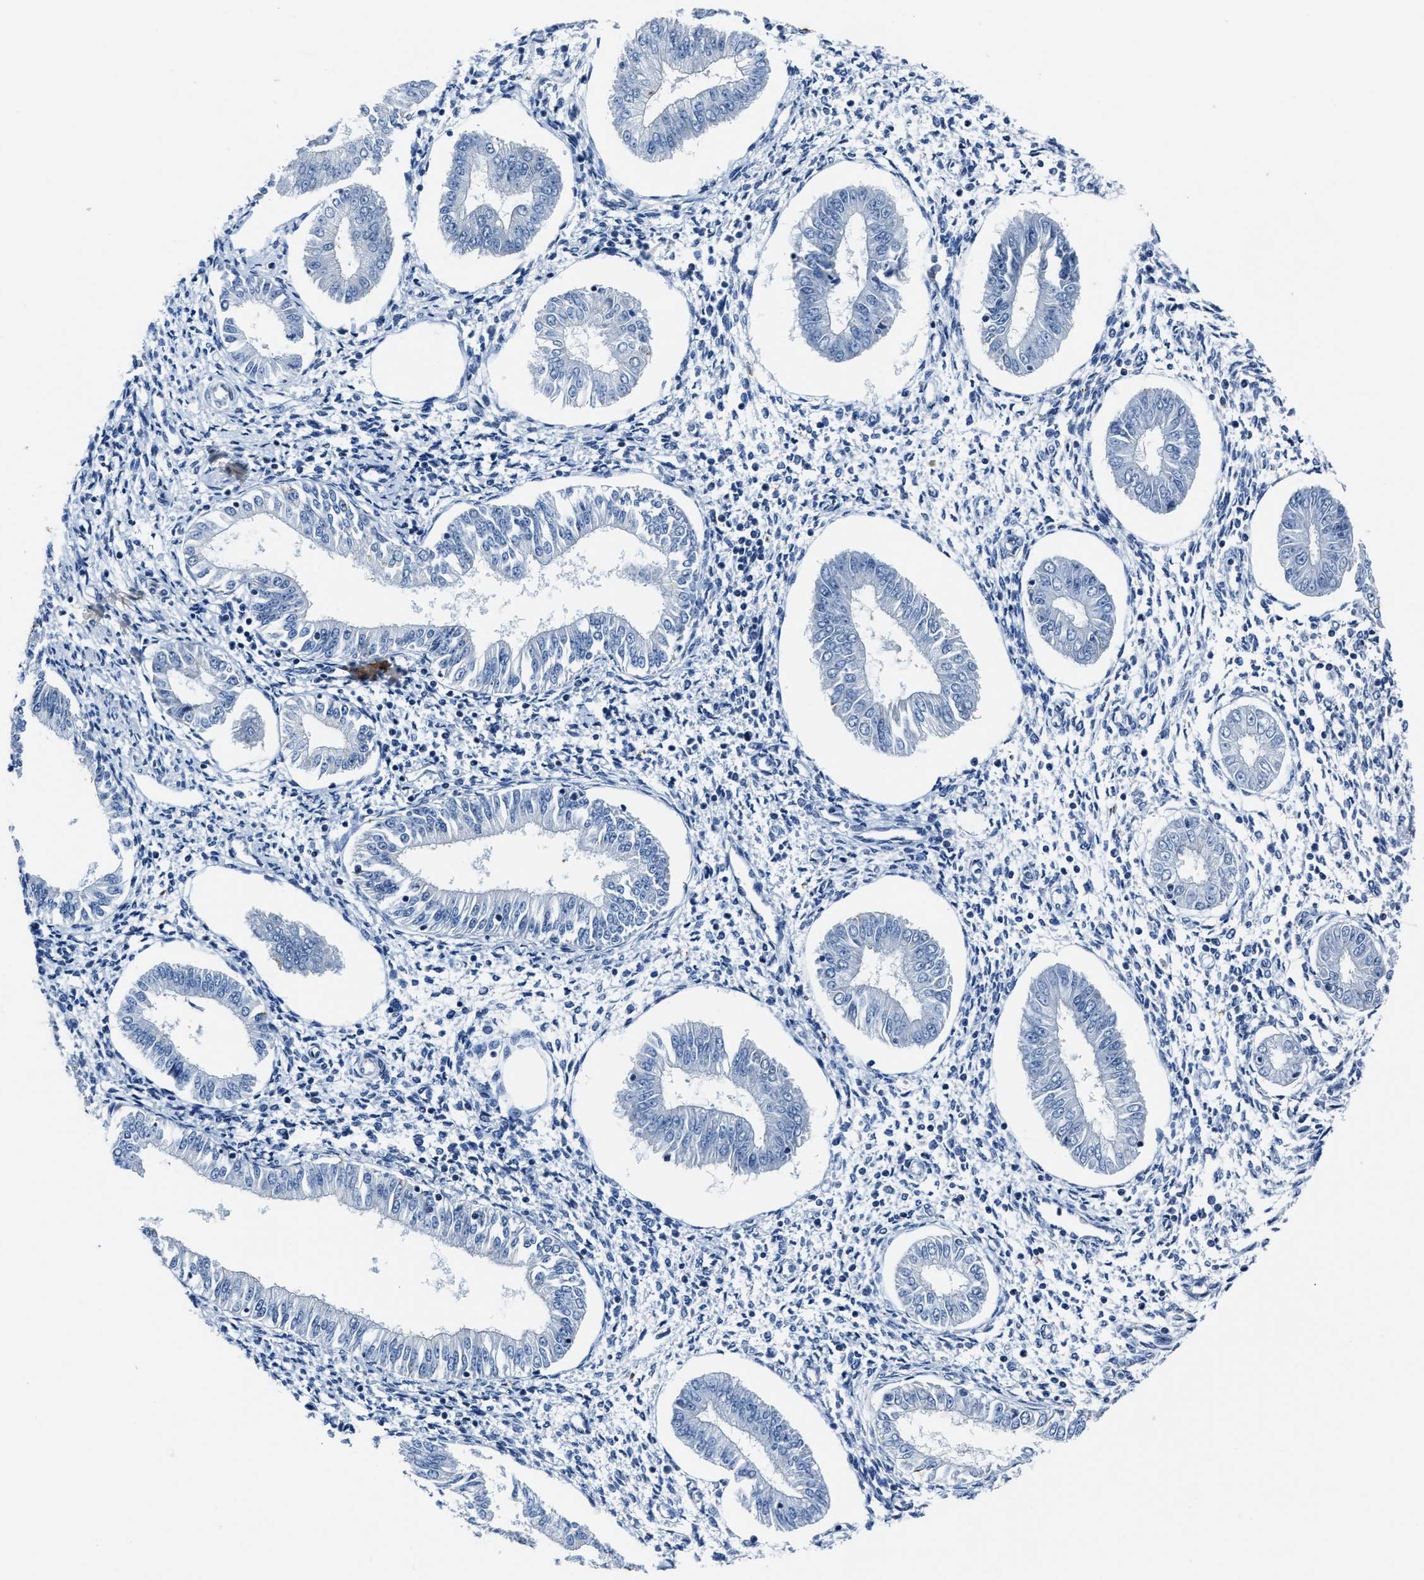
{"staining": {"intensity": "negative", "quantity": "none", "location": "none"}, "tissue": "endometrium", "cell_type": "Cells in endometrial stroma", "image_type": "normal", "snomed": [{"axis": "morphology", "description": "Normal tissue, NOS"}, {"axis": "topography", "description": "Endometrium"}], "caption": "A high-resolution histopathology image shows immunohistochemistry staining of normal endometrium, which exhibits no significant staining in cells in endometrial stroma.", "gene": "ASZ1", "patient": {"sex": "female", "age": 50}}